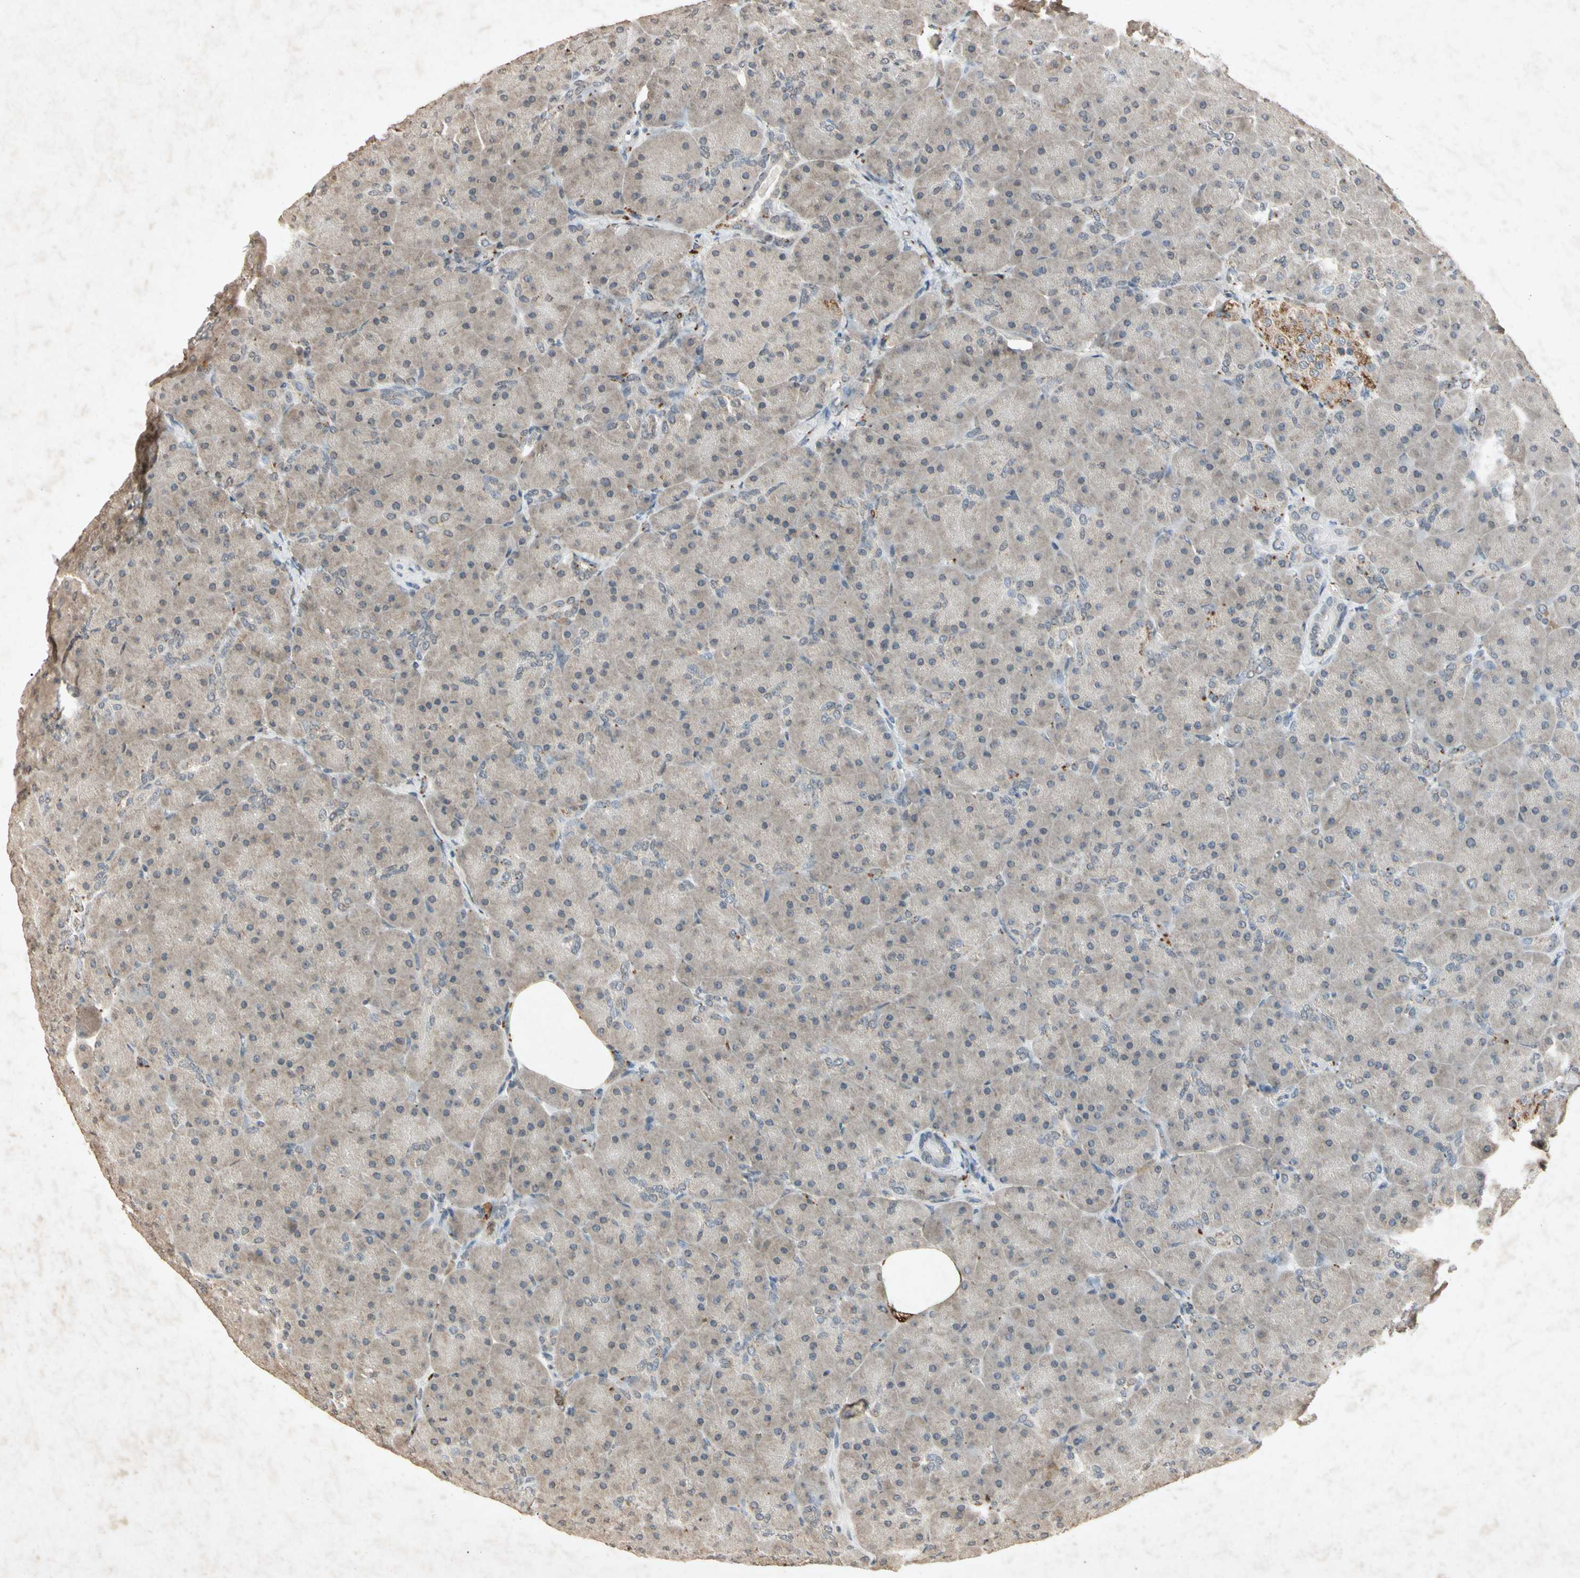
{"staining": {"intensity": "weak", "quantity": "25%-75%", "location": "cytoplasmic/membranous,nuclear"}, "tissue": "pancreas", "cell_type": "Exocrine glandular cells", "image_type": "normal", "snomed": [{"axis": "morphology", "description": "Normal tissue, NOS"}, {"axis": "topography", "description": "Pancreas"}], "caption": "Normal pancreas demonstrates weak cytoplasmic/membranous,nuclear expression in approximately 25%-75% of exocrine glandular cells.", "gene": "MSRB1", "patient": {"sex": "male", "age": 66}}